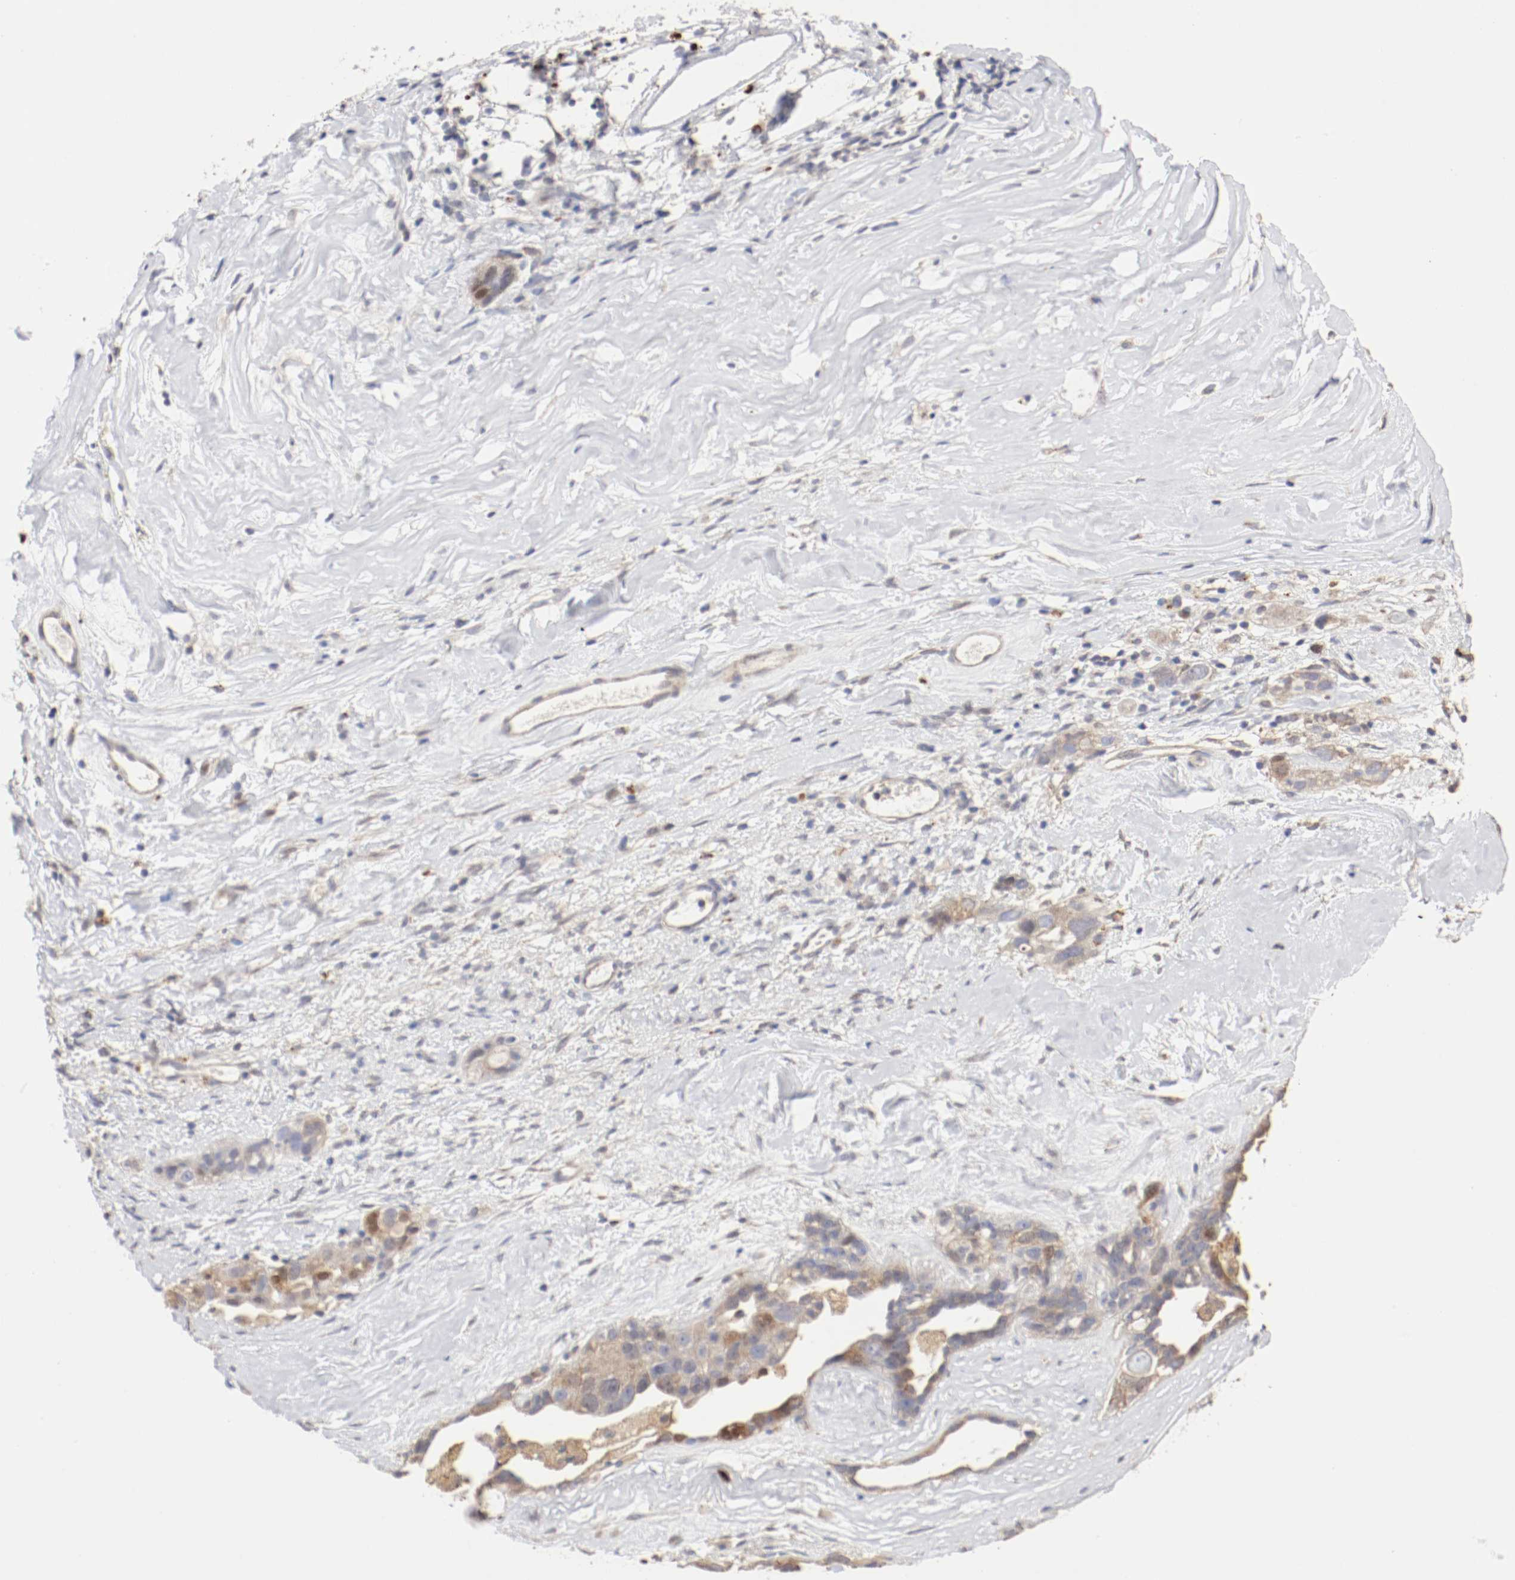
{"staining": {"intensity": "moderate", "quantity": ">75%", "location": "cytoplasmic/membranous"}, "tissue": "ovarian cancer", "cell_type": "Tumor cells", "image_type": "cancer", "snomed": [{"axis": "morphology", "description": "Cystadenocarcinoma, serous, NOS"}, {"axis": "topography", "description": "Ovary"}], "caption": "A brown stain highlights moderate cytoplasmic/membranous positivity of a protein in ovarian serous cystadenocarcinoma tumor cells.", "gene": "CDK6", "patient": {"sex": "female", "age": 66}}